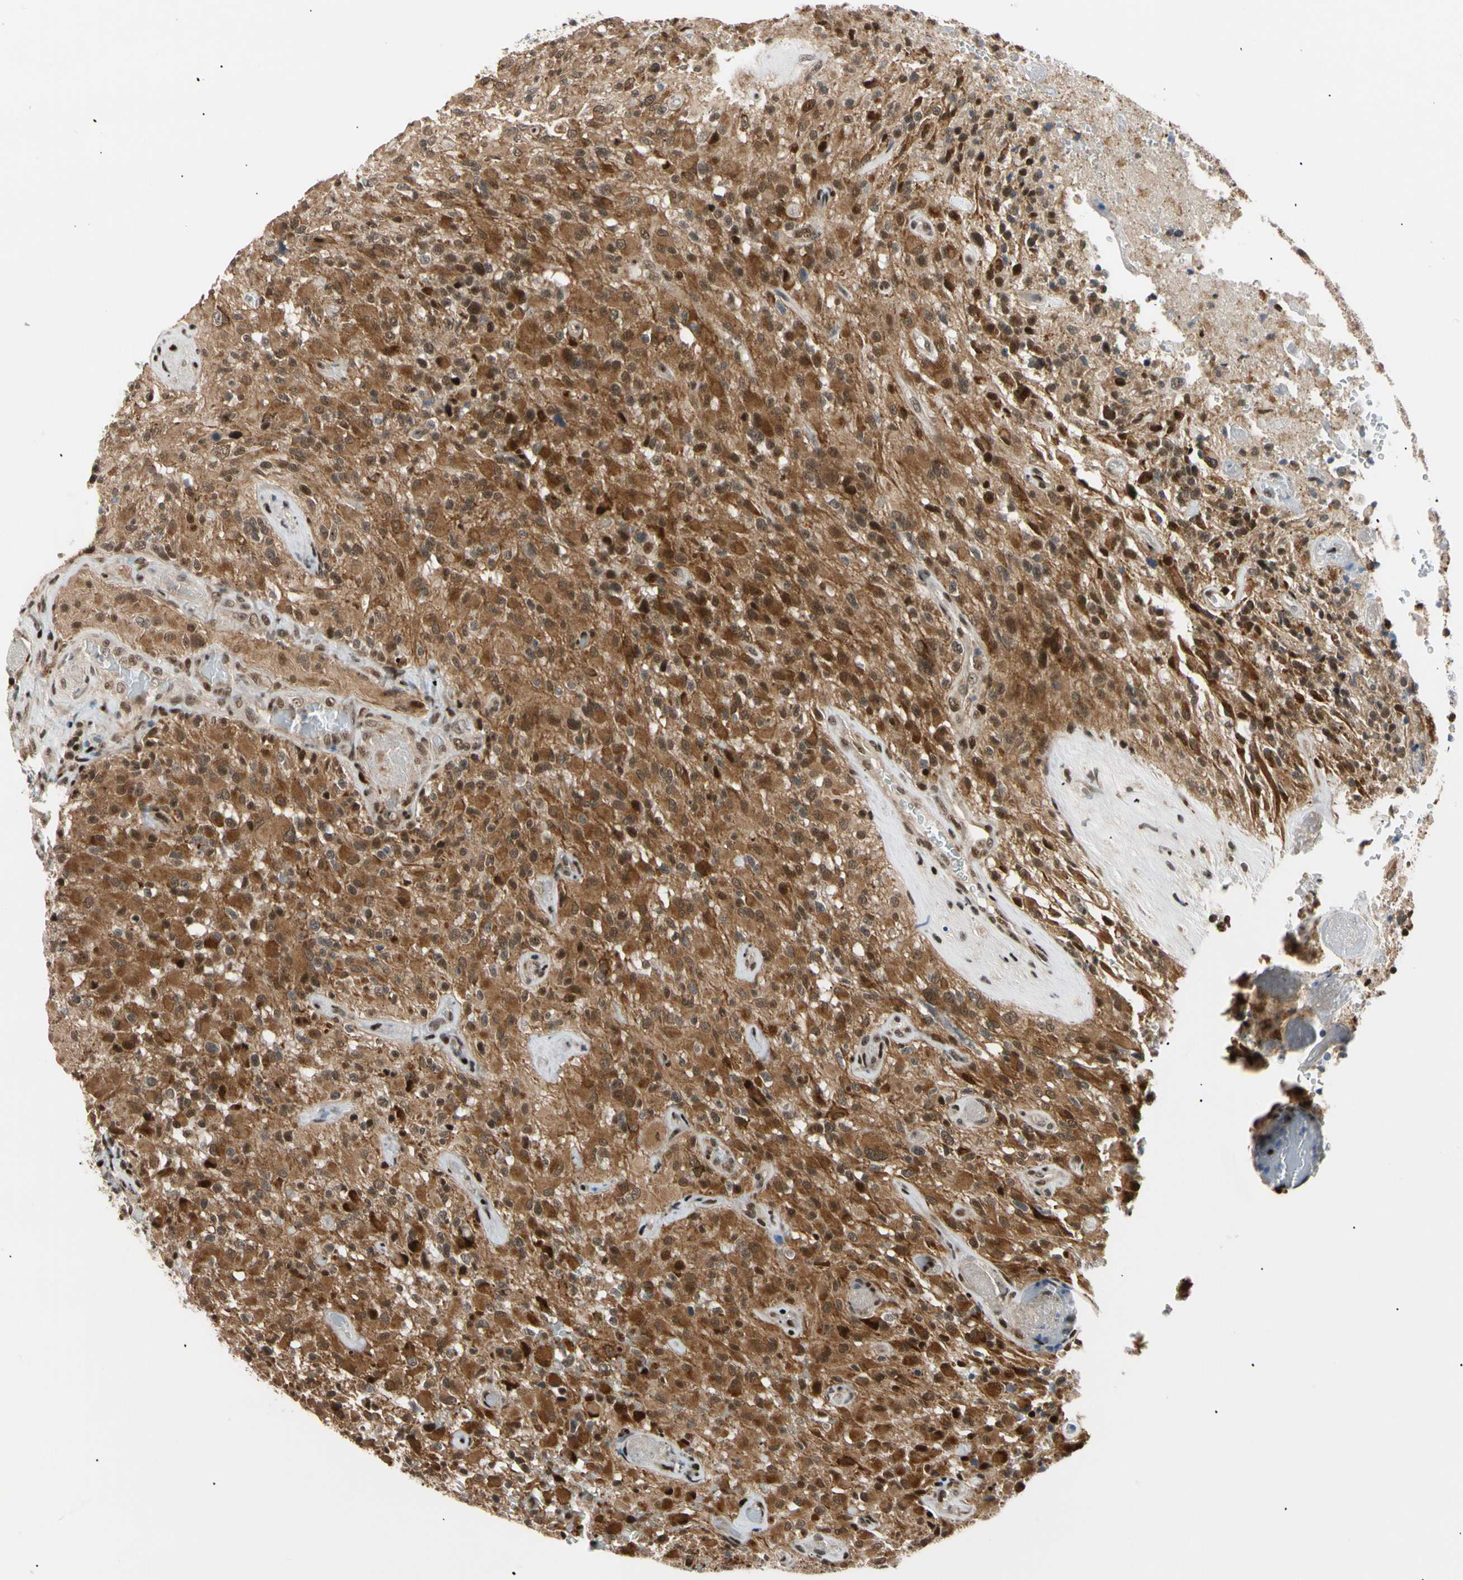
{"staining": {"intensity": "strong", "quantity": ">75%", "location": "cytoplasmic/membranous,nuclear"}, "tissue": "glioma", "cell_type": "Tumor cells", "image_type": "cancer", "snomed": [{"axis": "morphology", "description": "Glioma, malignant, High grade"}, {"axis": "topography", "description": "Brain"}], "caption": "IHC of human malignant glioma (high-grade) demonstrates high levels of strong cytoplasmic/membranous and nuclear expression in about >75% of tumor cells. (DAB = brown stain, brightfield microscopy at high magnification).", "gene": "E2F1", "patient": {"sex": "male", "age": 71}}